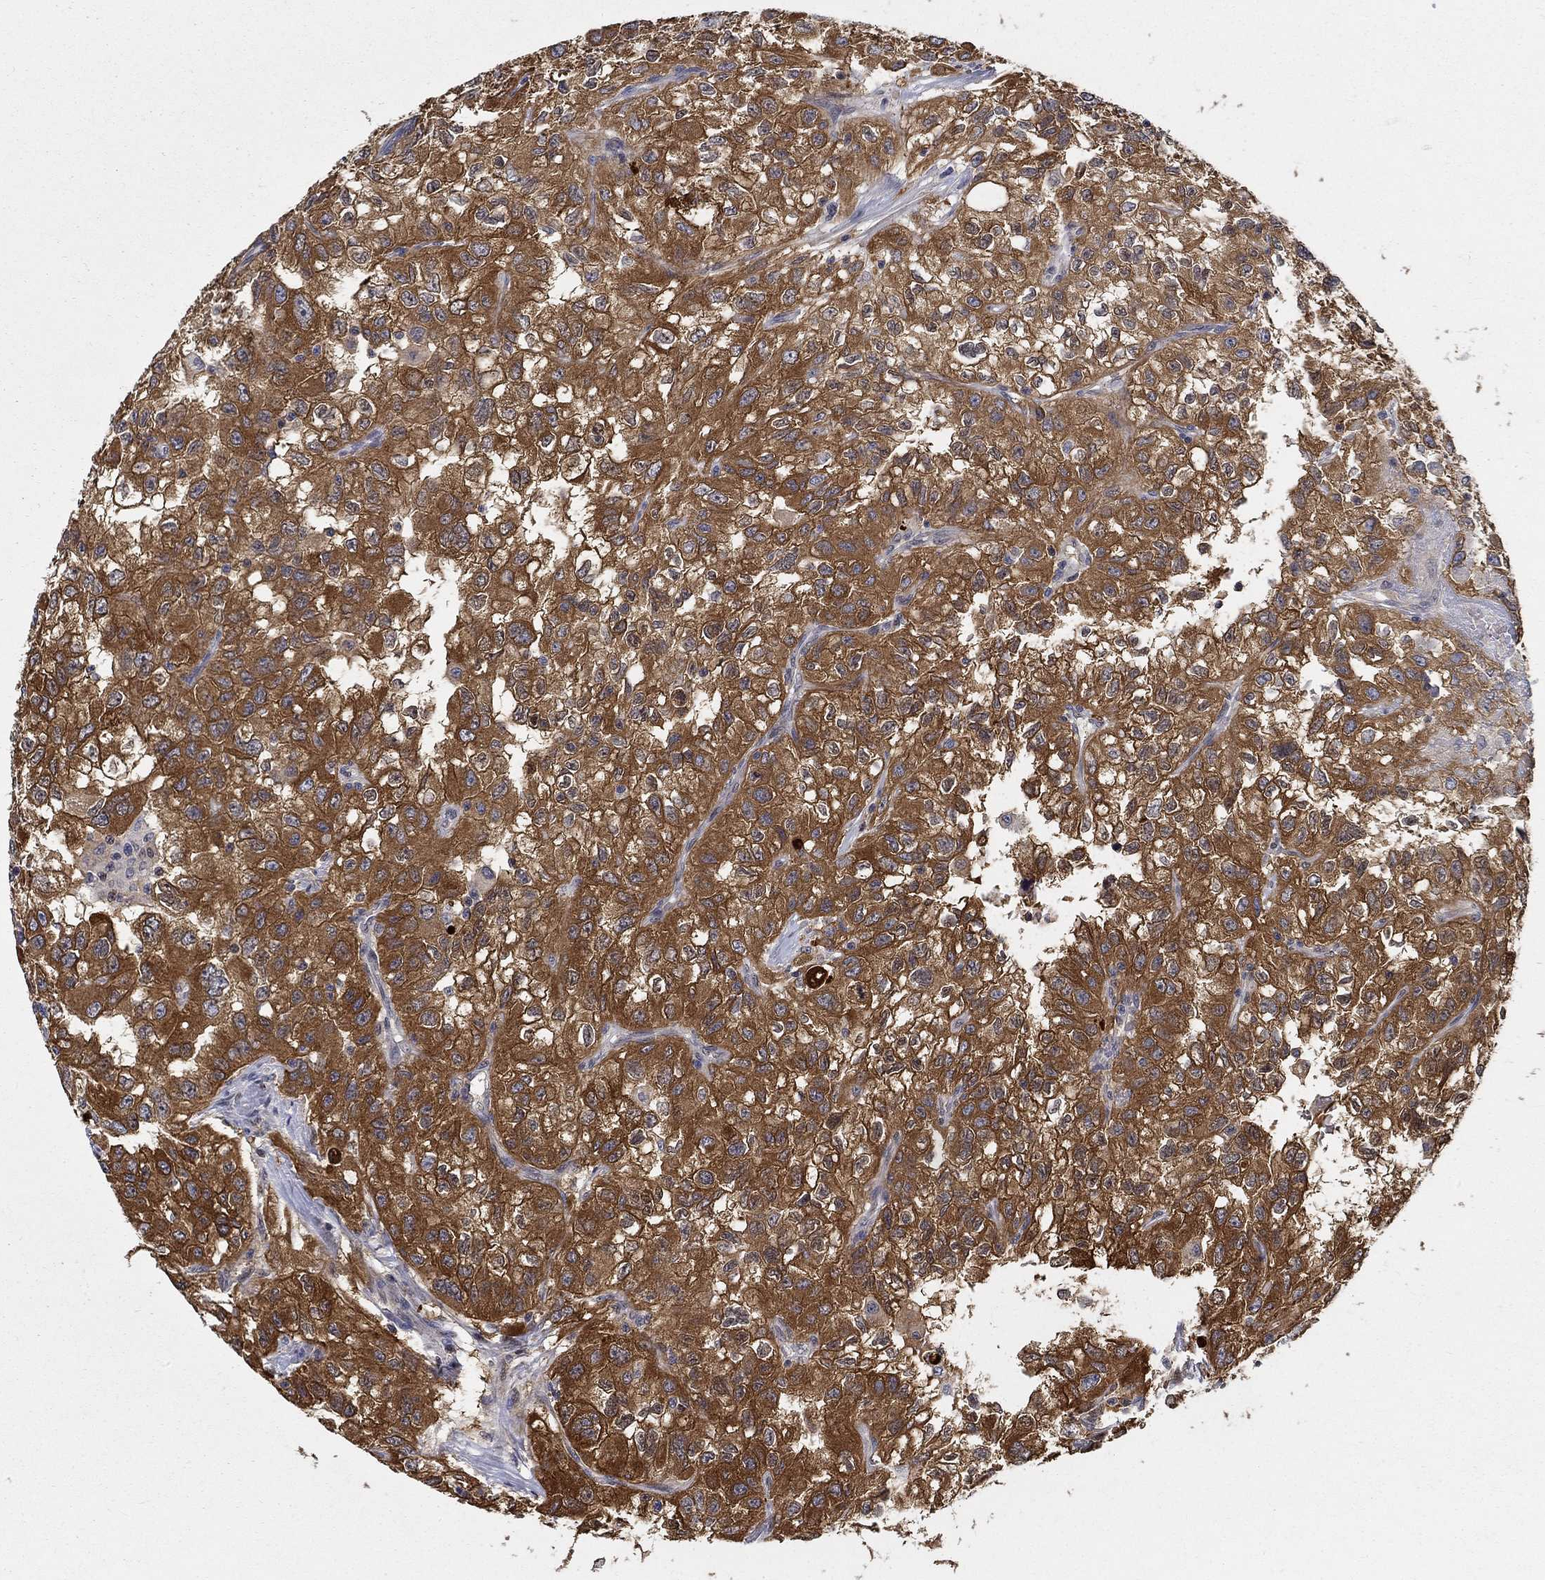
{"staining": {"intensity": "strong", "quantity": ">75%", "location": "cytoplasmic/membranous"}, "tissue": "renal cancer", "cell_type": "Tumor cells", "image_type": "cancer", "snomed": [{"axis": "morphology", "description": "Adenocarcinoma, NOS"}, {"axis": "topography", "description": "Kidney"}], "caption": "This is an image of immunohistochemistry (IHC) staining of renal cancer (adenocarcinoma), which shows strong positivity in the cytoplasmic/membranous of tumor cells.", "gene": "ZNF594", "patient": {"sex": "male", "age": 64}}